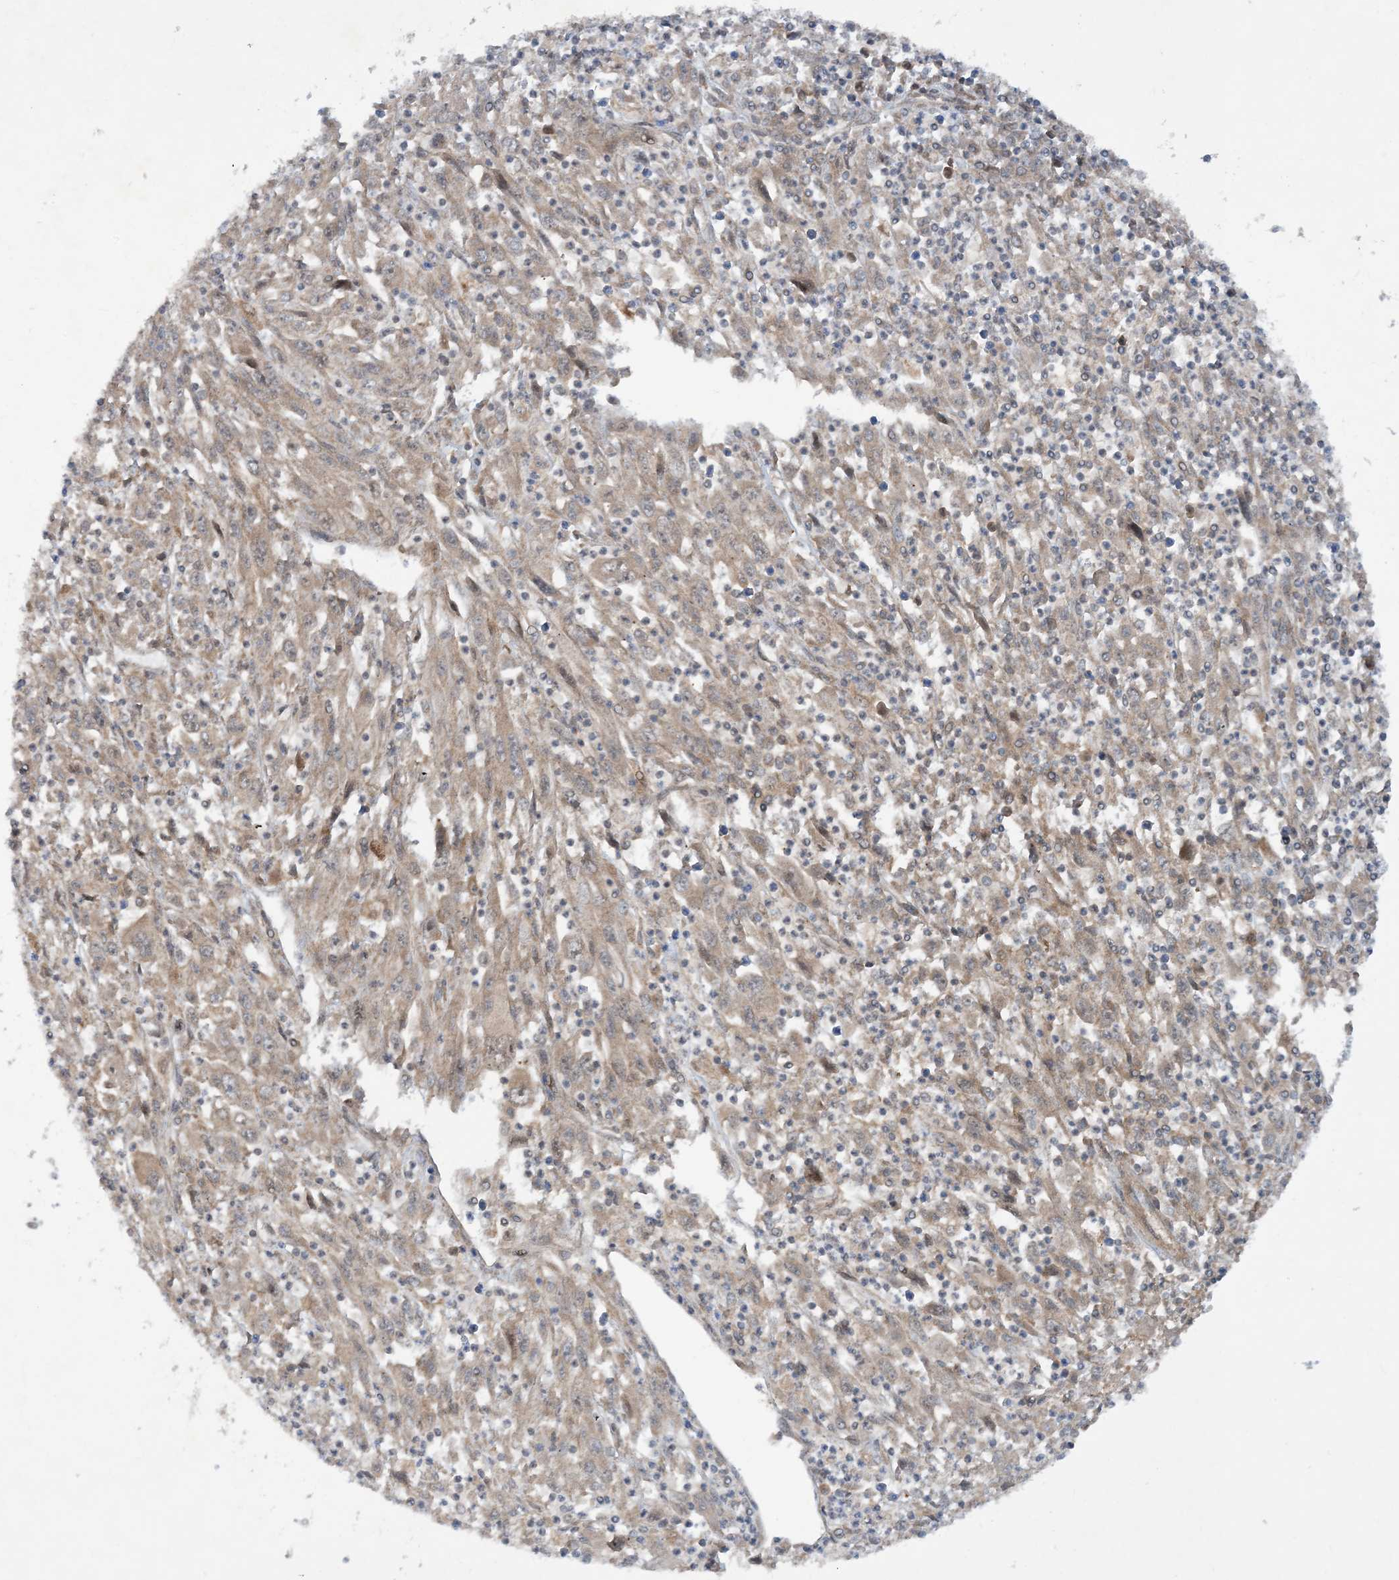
{"staining": {"intensity": "weak", "quantity": ">75%", "location": "cytoplasmic/membranous"}, "tissue": "melanoma", "cell_type": "Tumor cells", "image_type": "cancer", "snomed": [{"axis": "morphology", "description": "Malignant melanoma, Metastatic site"}, {"axis": "topography", "description": "Skin"}], "caption": "This micrograph exhibits immunohistochemistry staining of human malignant melanoma (metastatic site), with low weak cytoplasmic/membranous expression in approximately >75% of tumor cells.", "gene": "HEMK1", "patient": {"sex": "female", "age": 56}}